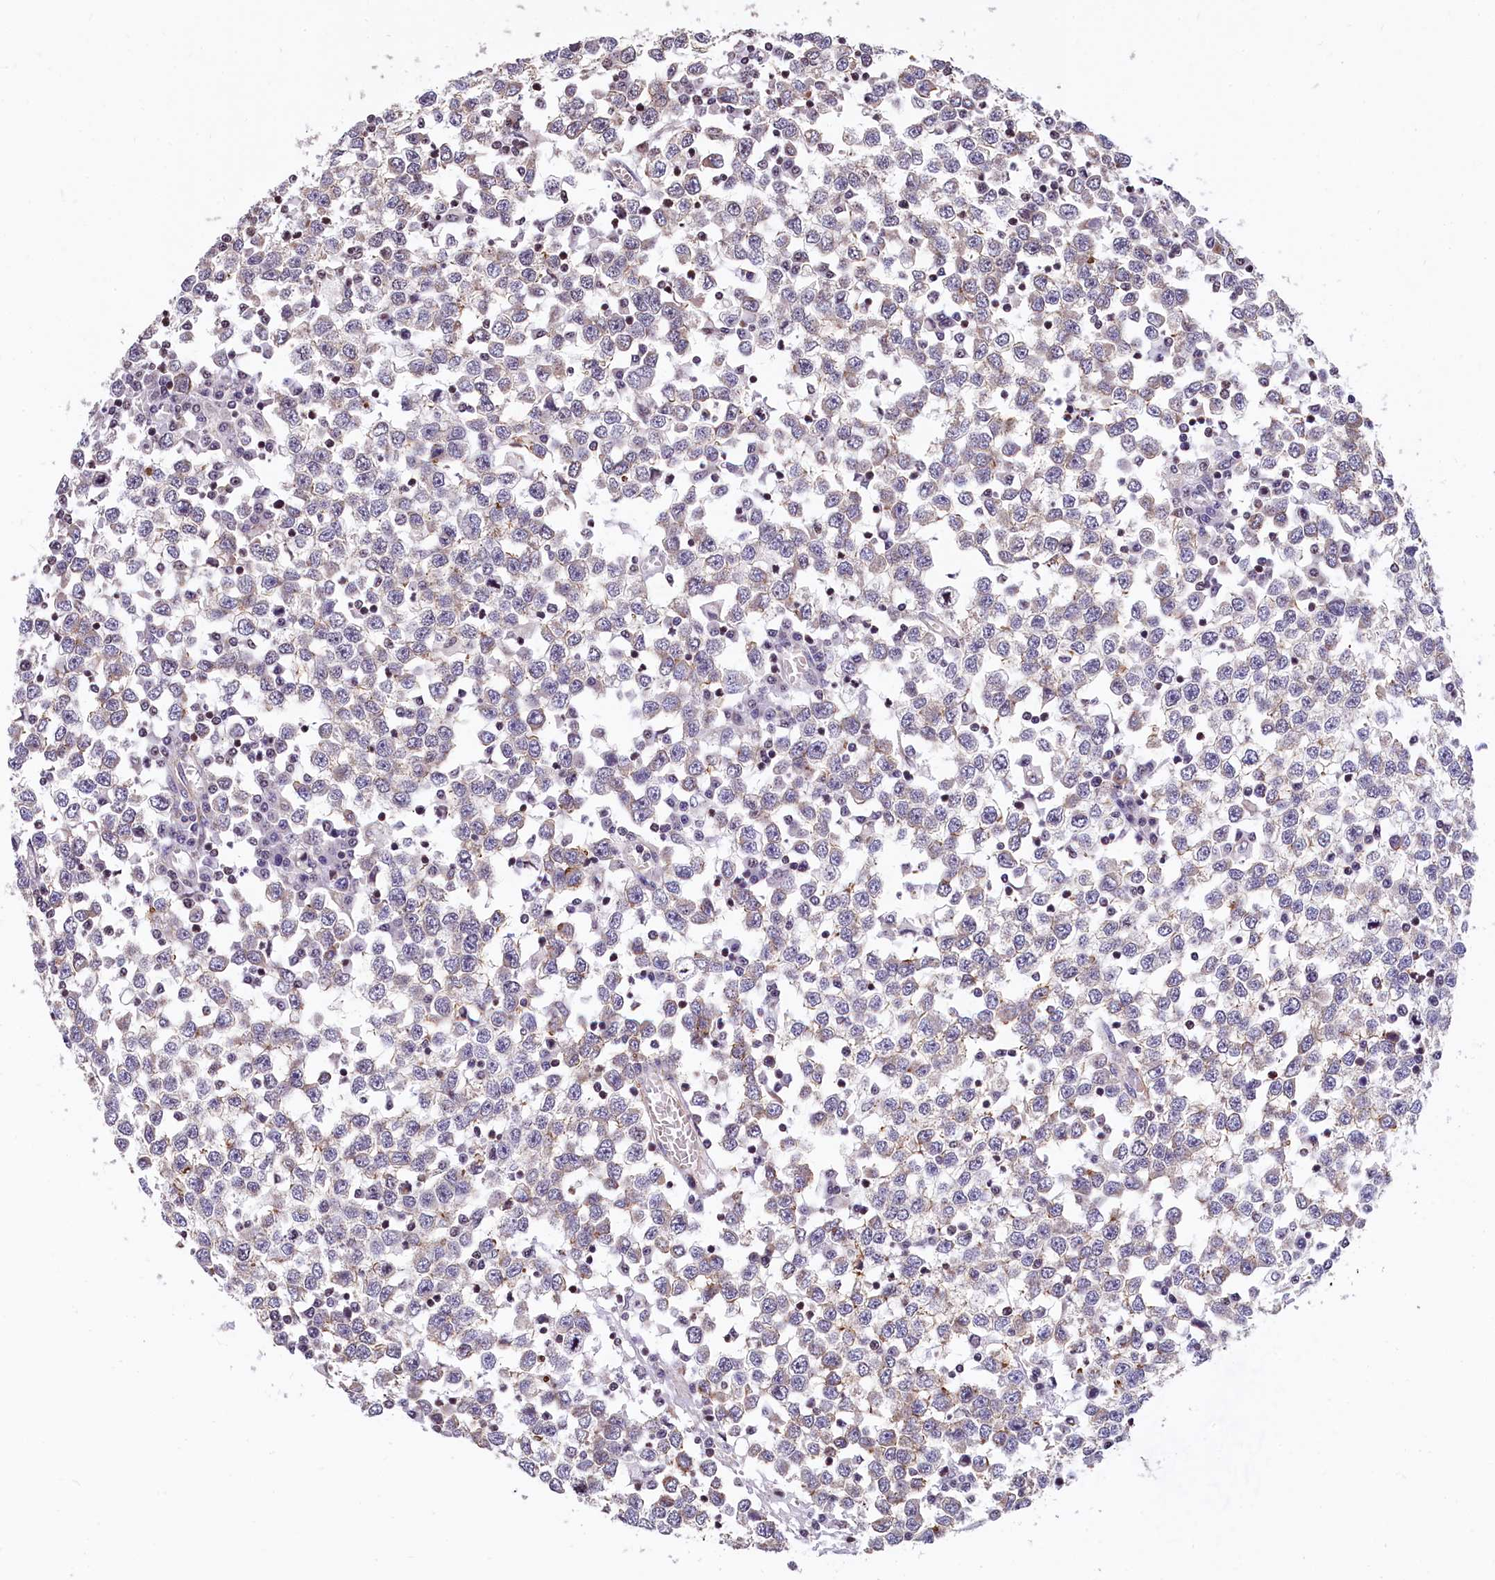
{"staining": {"intensity": "weak", "quantity": "<25%", "location": "cytoplasmic/membranous"}, "tissue": "testis cancer", "cell_type": "Tumor cells", "image_type": "cancer", "snomed": [{"axis": "morphology", "description": "Seminoma, NOS"}, {"axis": "topography", "description": "Testis"}], "caption": "IHC image of testis cancer stained for a protein (brown), which shows no positivity in tumor cells.", "gene": "ZNF2", "patient": {"sex": "male", "age": 65}}